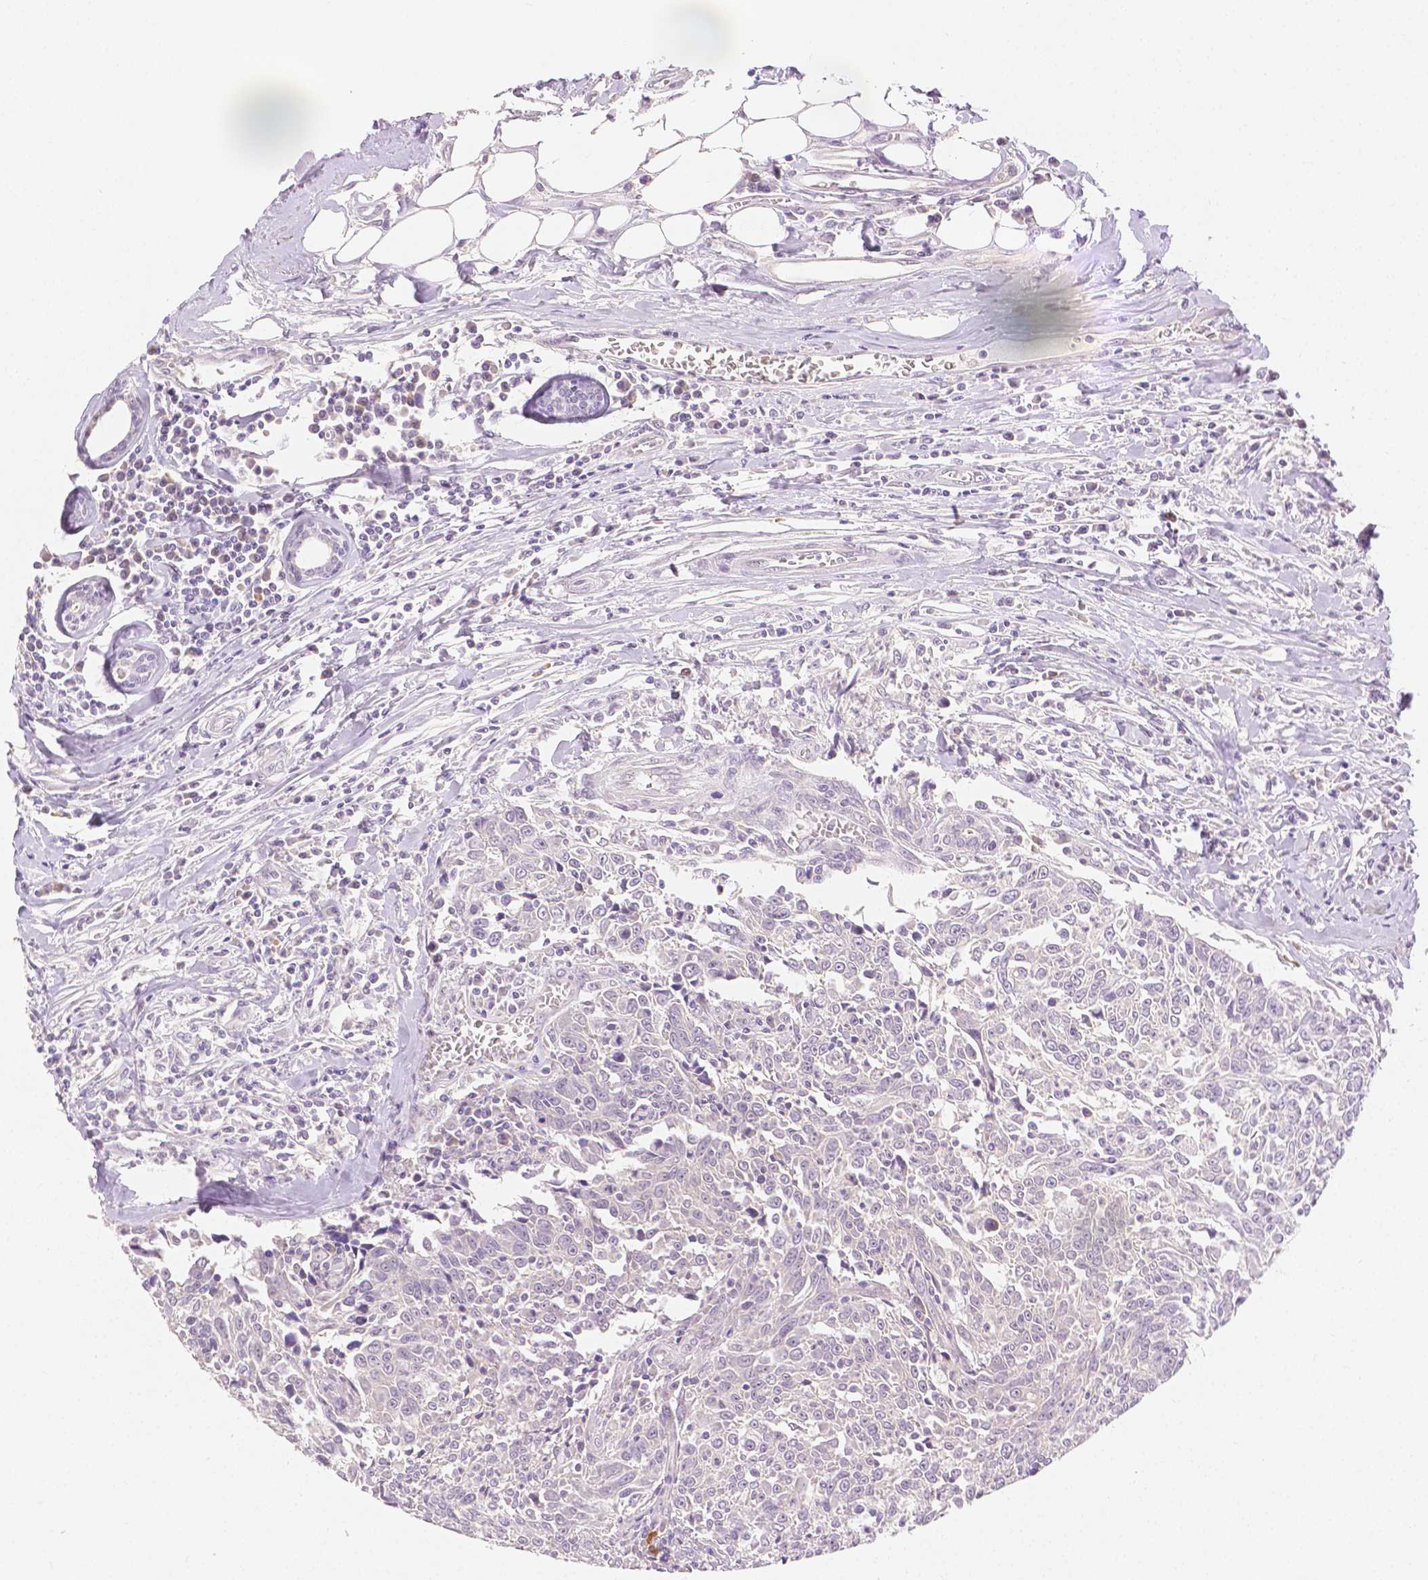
{"staining": {"intensity": "negative", "quantity": "none", "location": "none"}, "tissue": "breast cancer", "cell_type": "Tumor cells", "image_type": "cancer", "snomed": [{"axis": "morphology", "description": "Duct carcinoma"}, {"axis": "topography", "description": "Breast"}], "caption": "This is a photomicrograph of IHC staining of breast cancer (infiltrating ductal carcinoma), which shows no positivity in tumor cells.", "gene": "TGM1", "patient": {"sex": "female", "age": 50}}